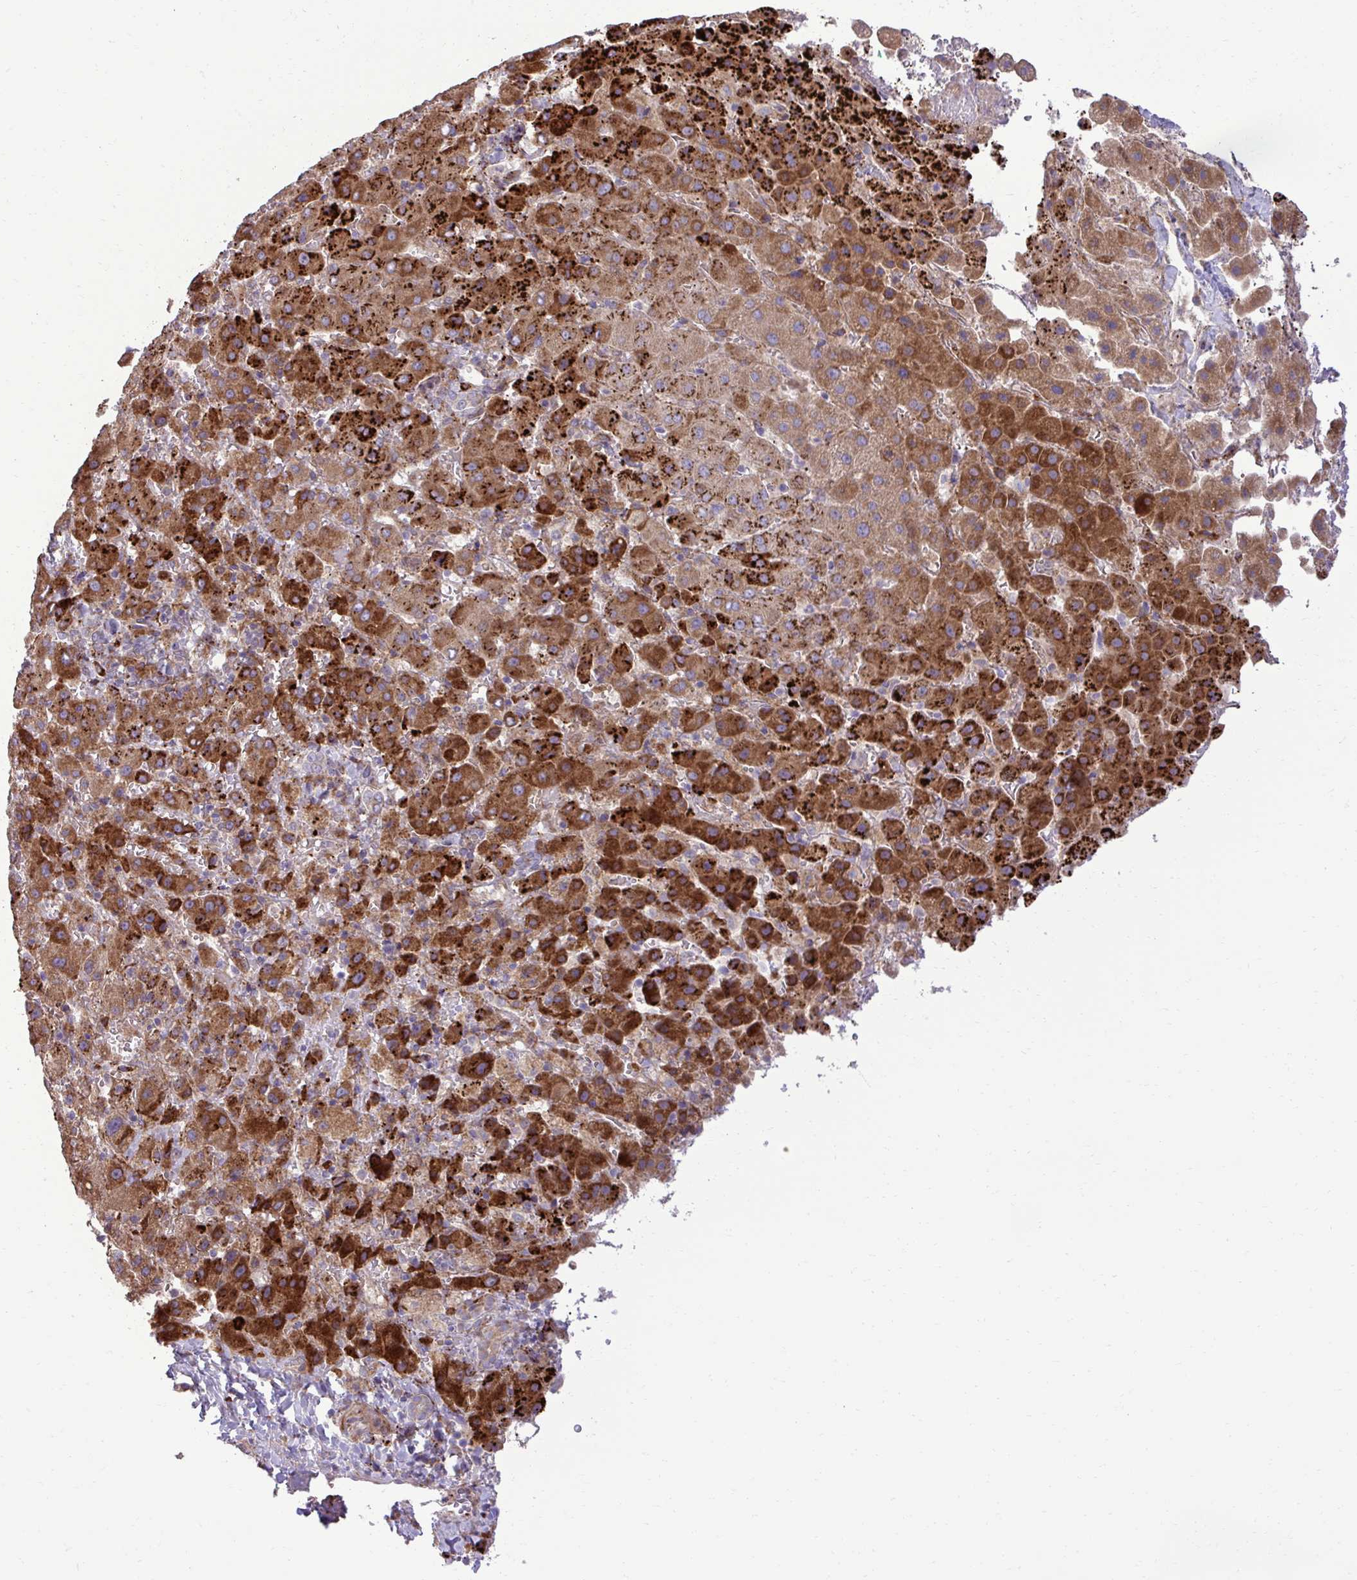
{"staining": {"intensity": "strong", "quantity": ">75%", "location": "cytoplasmic/membranous"}, "tissue": "liver cancer", "cell_type": "Tumor cells", "image_type": "cancer", "snomed": [{"axis": "morphology", "description": "Carcinoma, Hepatocellular, NOS"}, {"axis": "topography", "description": "Liver"}], "caption": "Human hepatocellular carcinoma (liver) stained for a protein (brown) shows strong cytoplasmic/membranous positive expression in about >75% of tumor cells.", "gene": "LIMS1", "patient": {"sex": "female", "age": 58}}